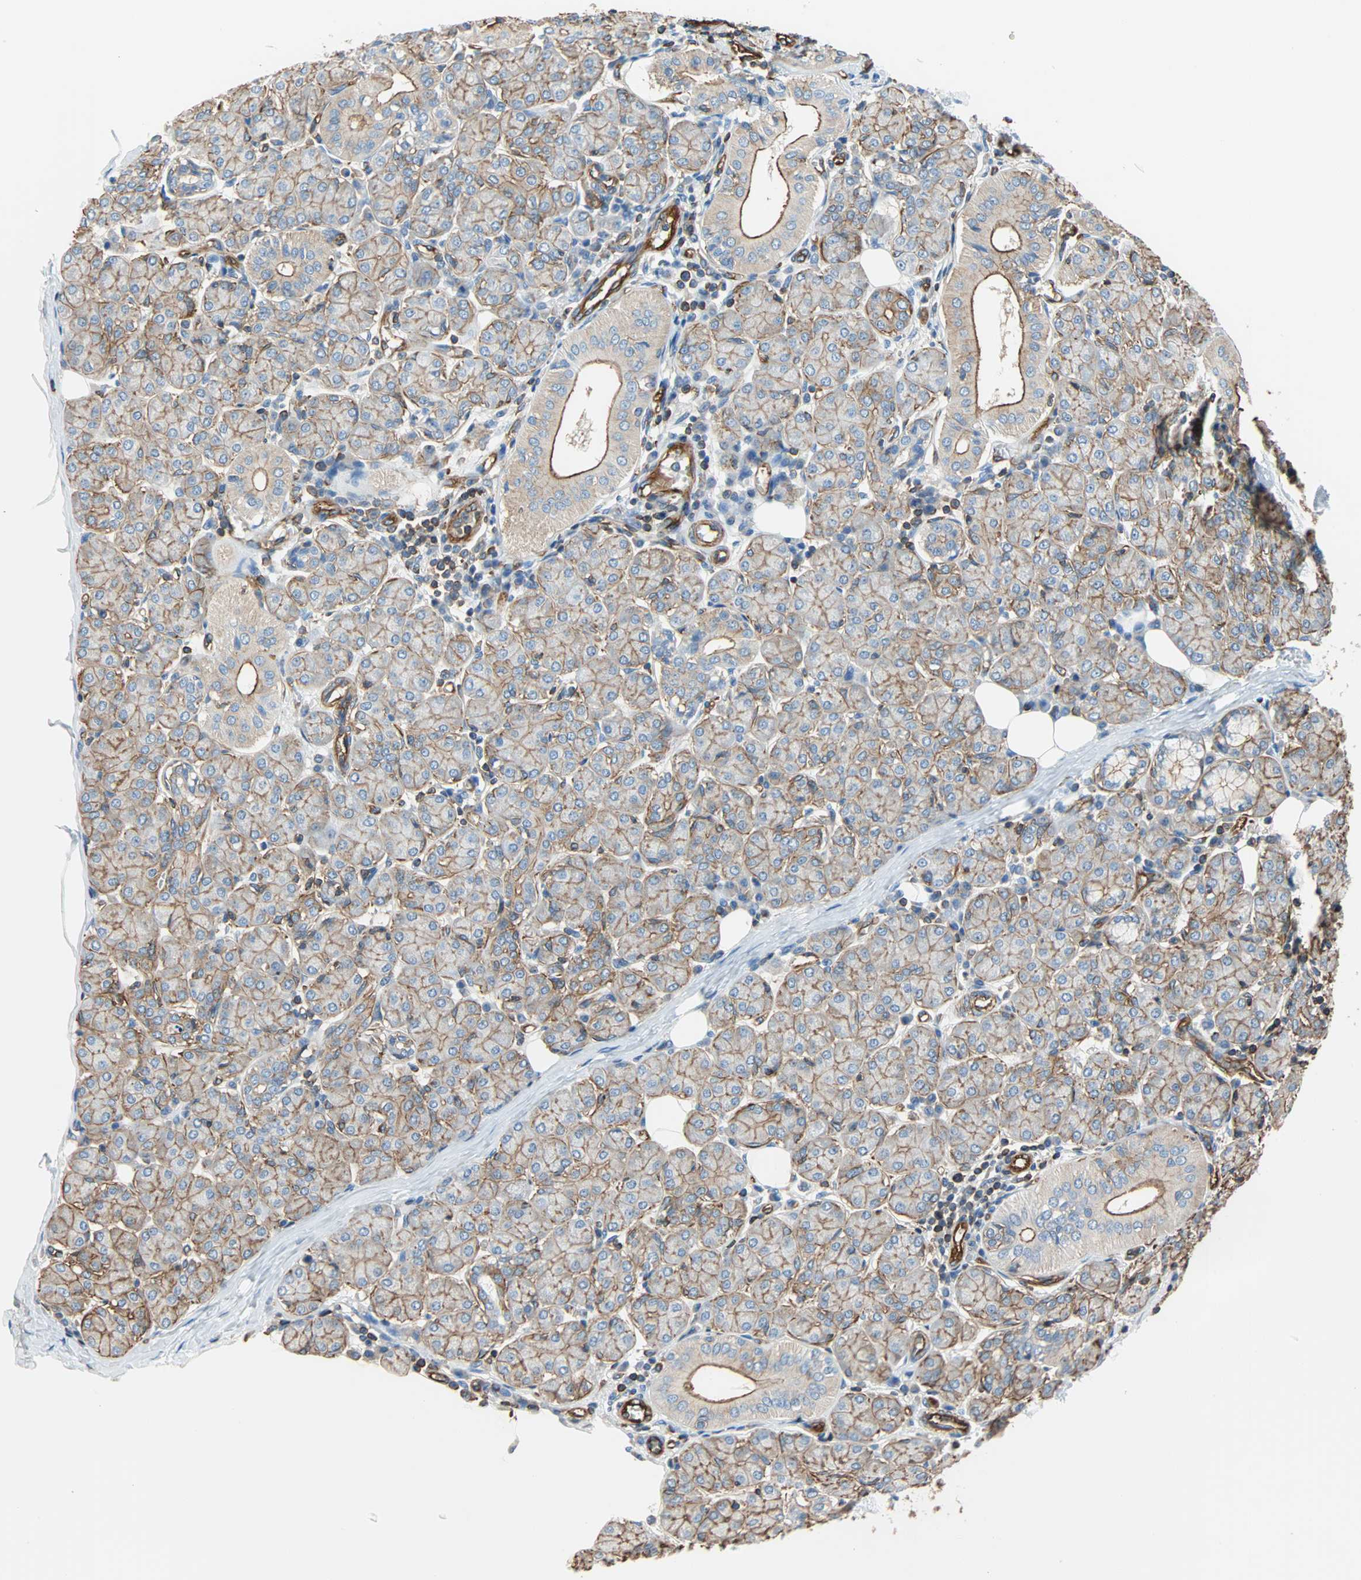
{"staining": {"intensity": "moderate", "quantity": ">75%", "location": "cytoplasmic/membranous"}, "tissue": "salivary gland", "cell_type": "Glandular cells", "image_type": "normal", "snomed": [{"axis": "morphology", "description": "Normal tissue, NOS"}, {"axis": "morphology", "description": "Inflammation, NOS"}, {"axis": "topography", "description": "Lymph node"}, {"axis": "topography", "description": "Salivary gland"}], "caption": "A high-resolution image shows IHC staining of benign salivary gland, which reveals moderate cytoplasmic/membranous staining in approximately >75% of glandular cells.", "gene": "GALNT10", "patient": {"sex": "male", "age": 3}}